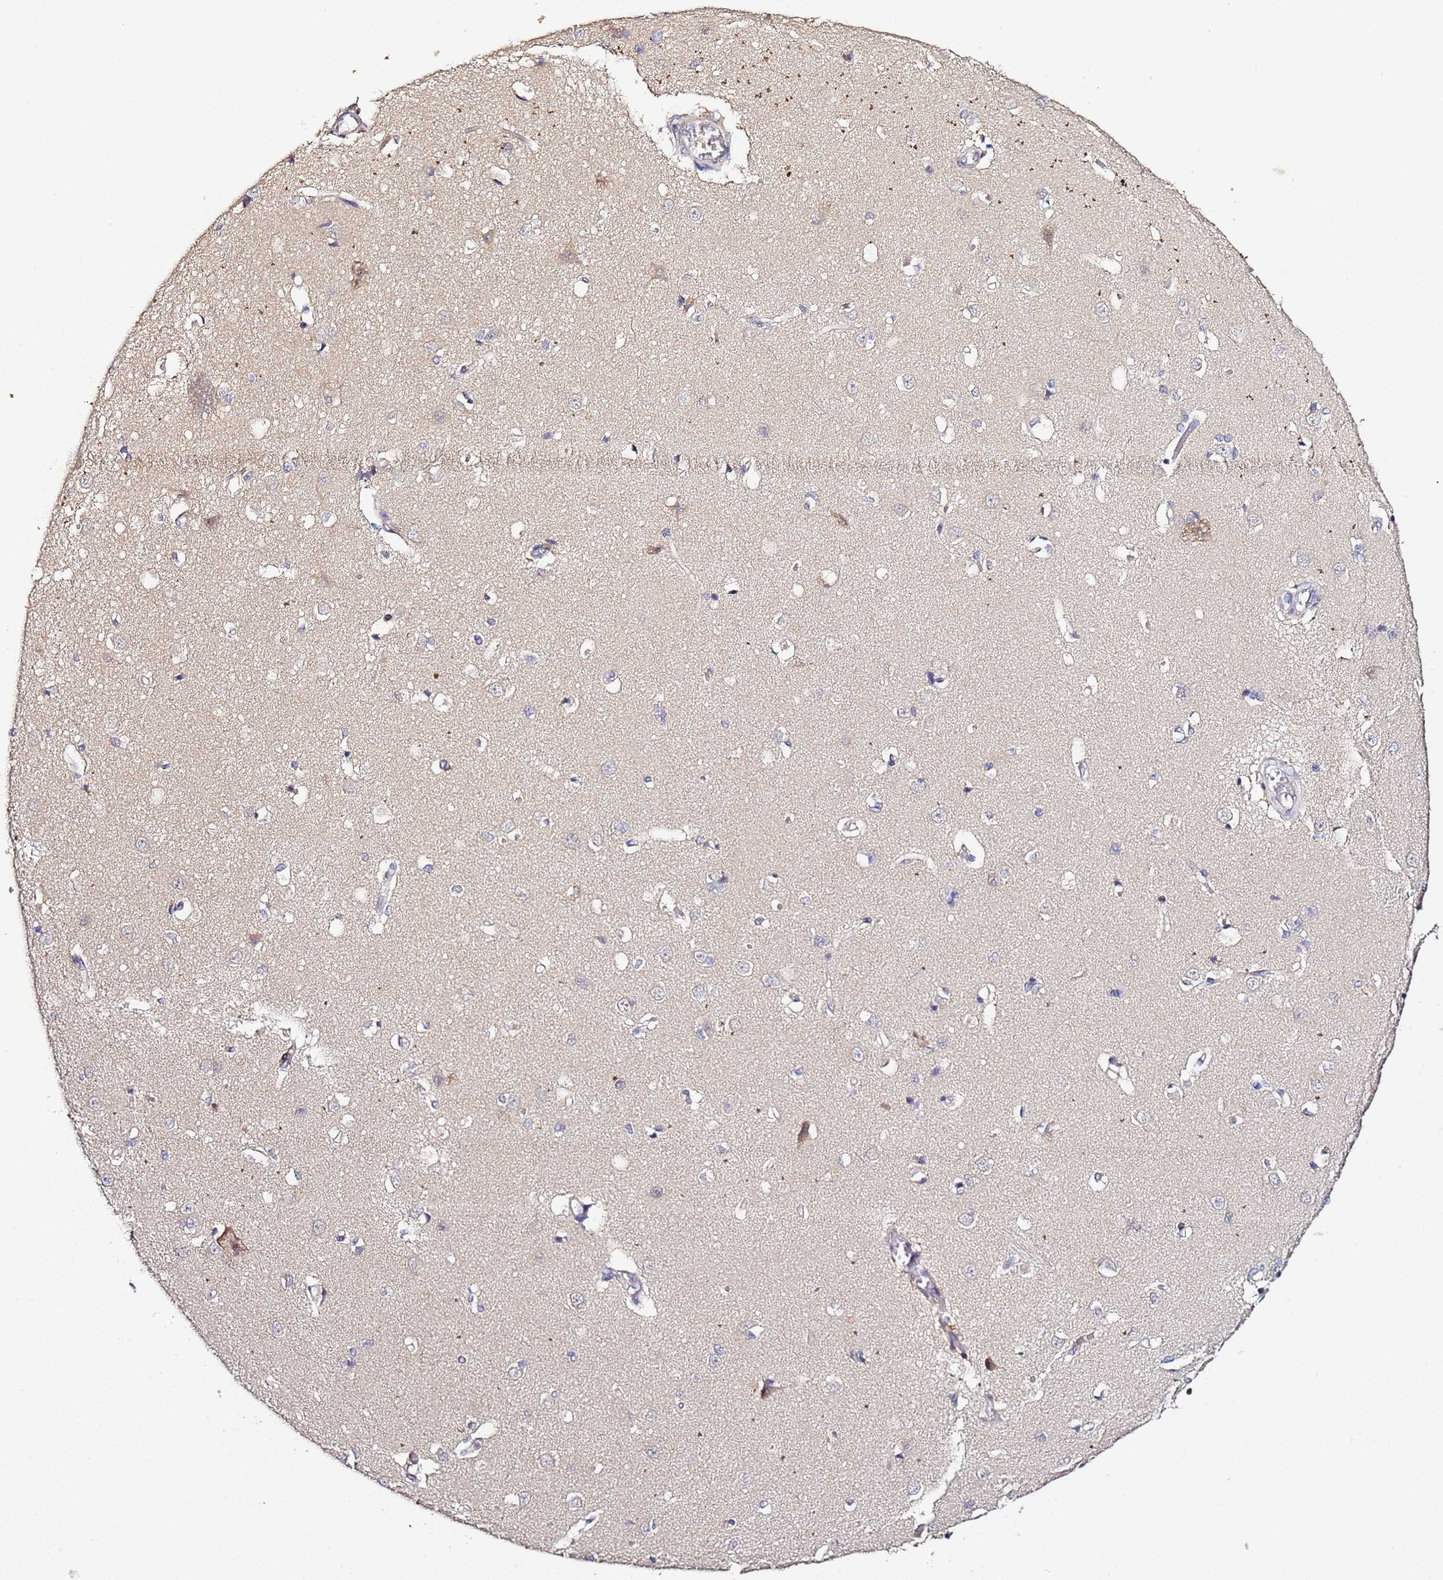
{"staining": {"intensity": "weak", "quantity": "<25%", "location": "nuclear"}, "tissue": "caudate", "cell_type": "Glial cells", "image_type": "normal", "snomed": [{"axis": "morphology", "description": "Normal tissue, NOS"}, {"axis": "topography", "description": "Lateral ventricle wall"}], "caption": "An IHC histopathology image of unremarkable caudate is shown. There is no staining in glial cells of caudate. (DAB (3,3'-diaminobenzidine) IHC with hematoxylin counter stain).", "gene": "OSER1", "patient": {"sex": "male", "age": 37}}